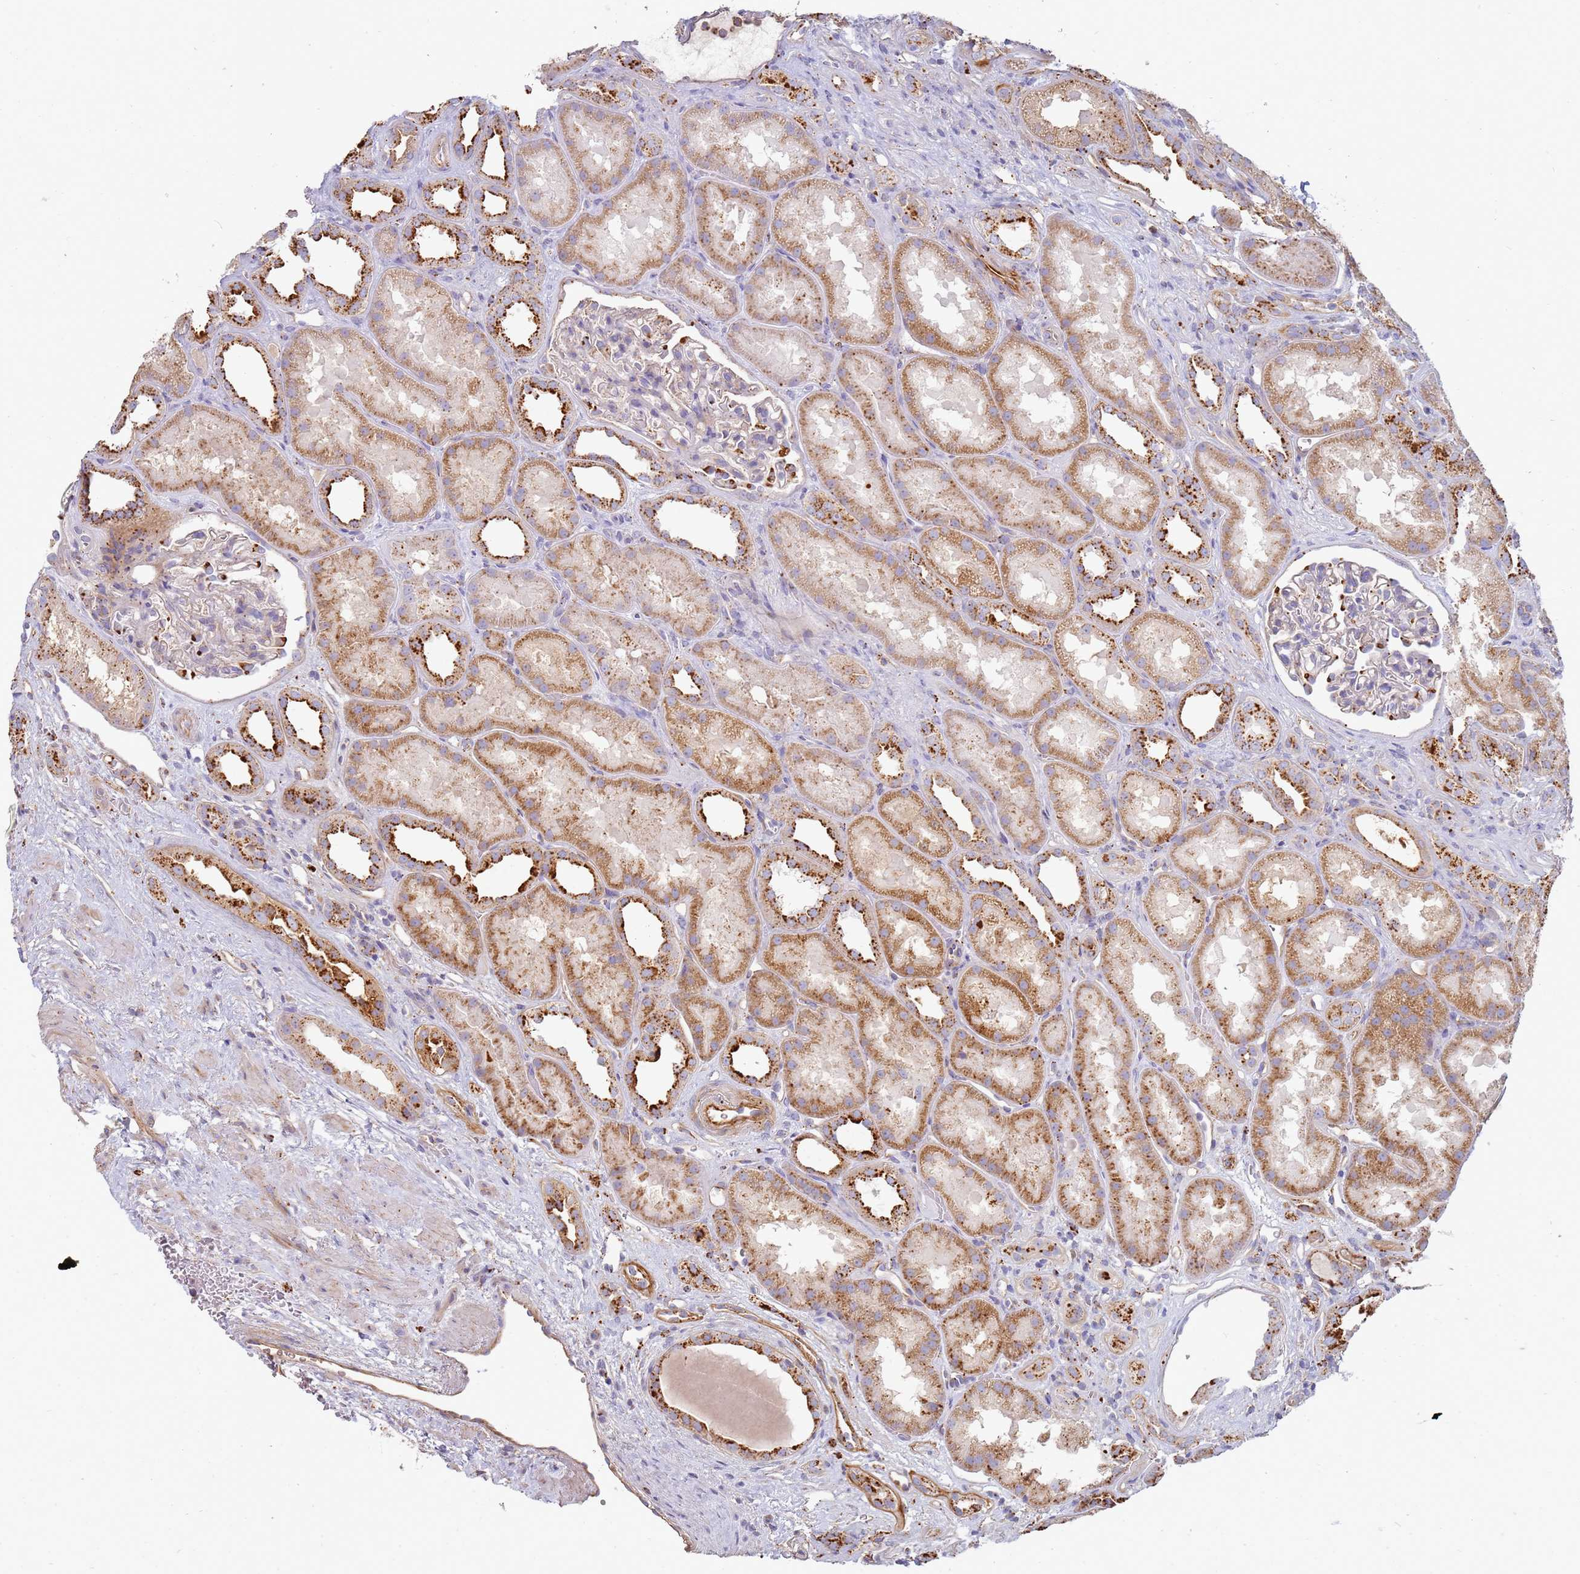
{"staining": {"intensity": "moderate", "quantity": "<25%", "location": "cytoplasmic/membranous"}, "tissue": "kidney", "cell_type": "Cells in glomeruli", "image_type": "normal", "snomed": [{"axis": "morphology", "description": "Normal tissue, NOS"}, {"axis": "topography", "description": "Kidney"}], "caption": "Moderate cytoplasmic/membranous protein positivity is present in approximately <25% of cells in glomeruli in kidney.", "gene": "TMEM229B", "patient": {"sex": "male", "age": 61}}